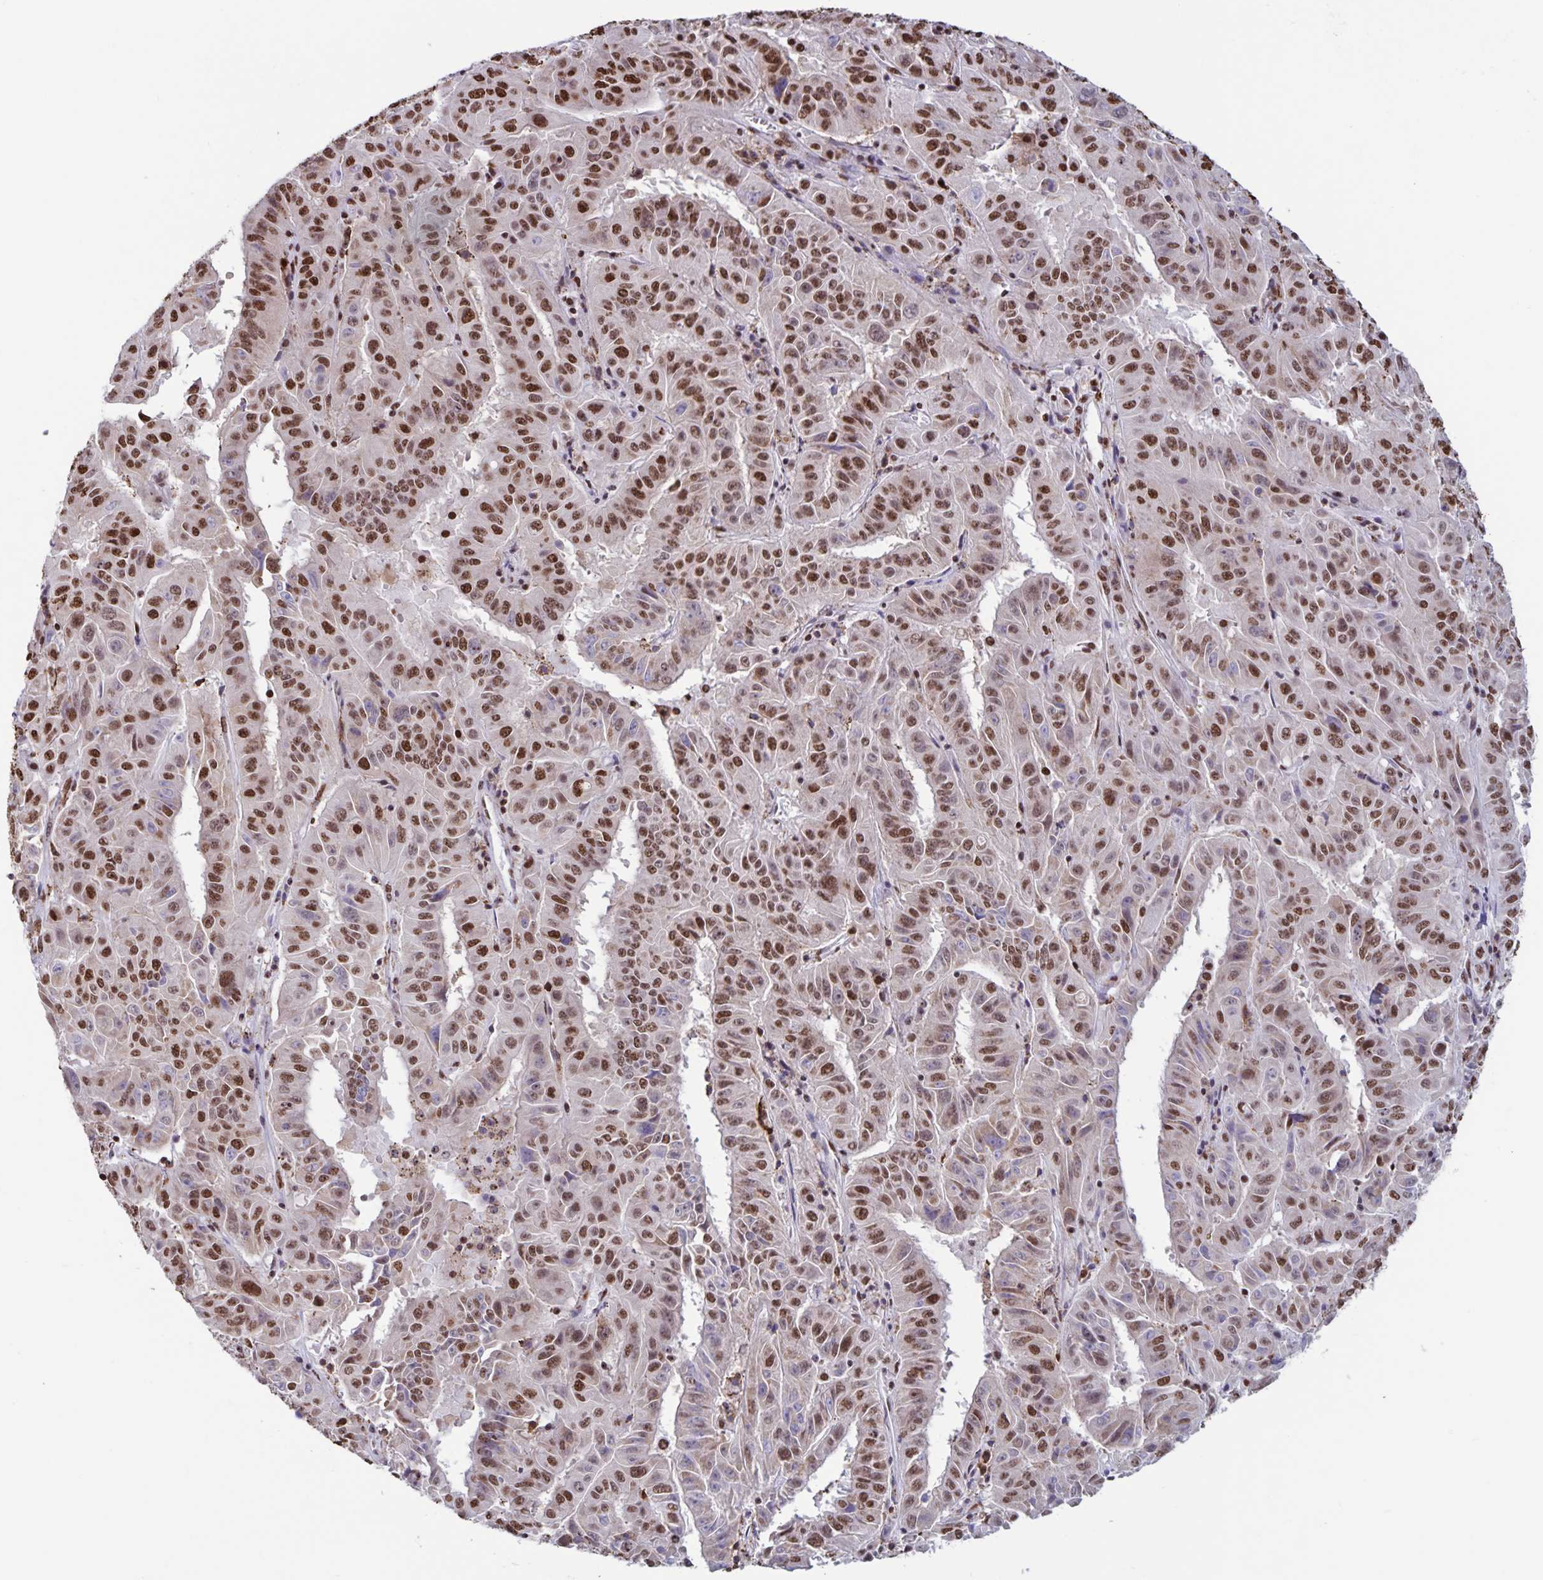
{"staining": {"intensity": "moderate", "quantity": ">75%", "location": "nuclear"}, "tissue": "pancreatic cancer", "cell_type": "Tumor cells", "image_type": "cancer", "snomed": [{"axis": "morphology", "description": "Adenocarcinoma, NOS"}, {"axis": "topography", "description": "Pancreas"}], "caption": "There is medium levels of moderate nuclear positivity in tumor cells of adenocarcinoma (pancreatic), as demonstrated by immunohistochemical staining (brown color).", "gene": "DUT", "patient": {"sex": "male", "age": 63}}